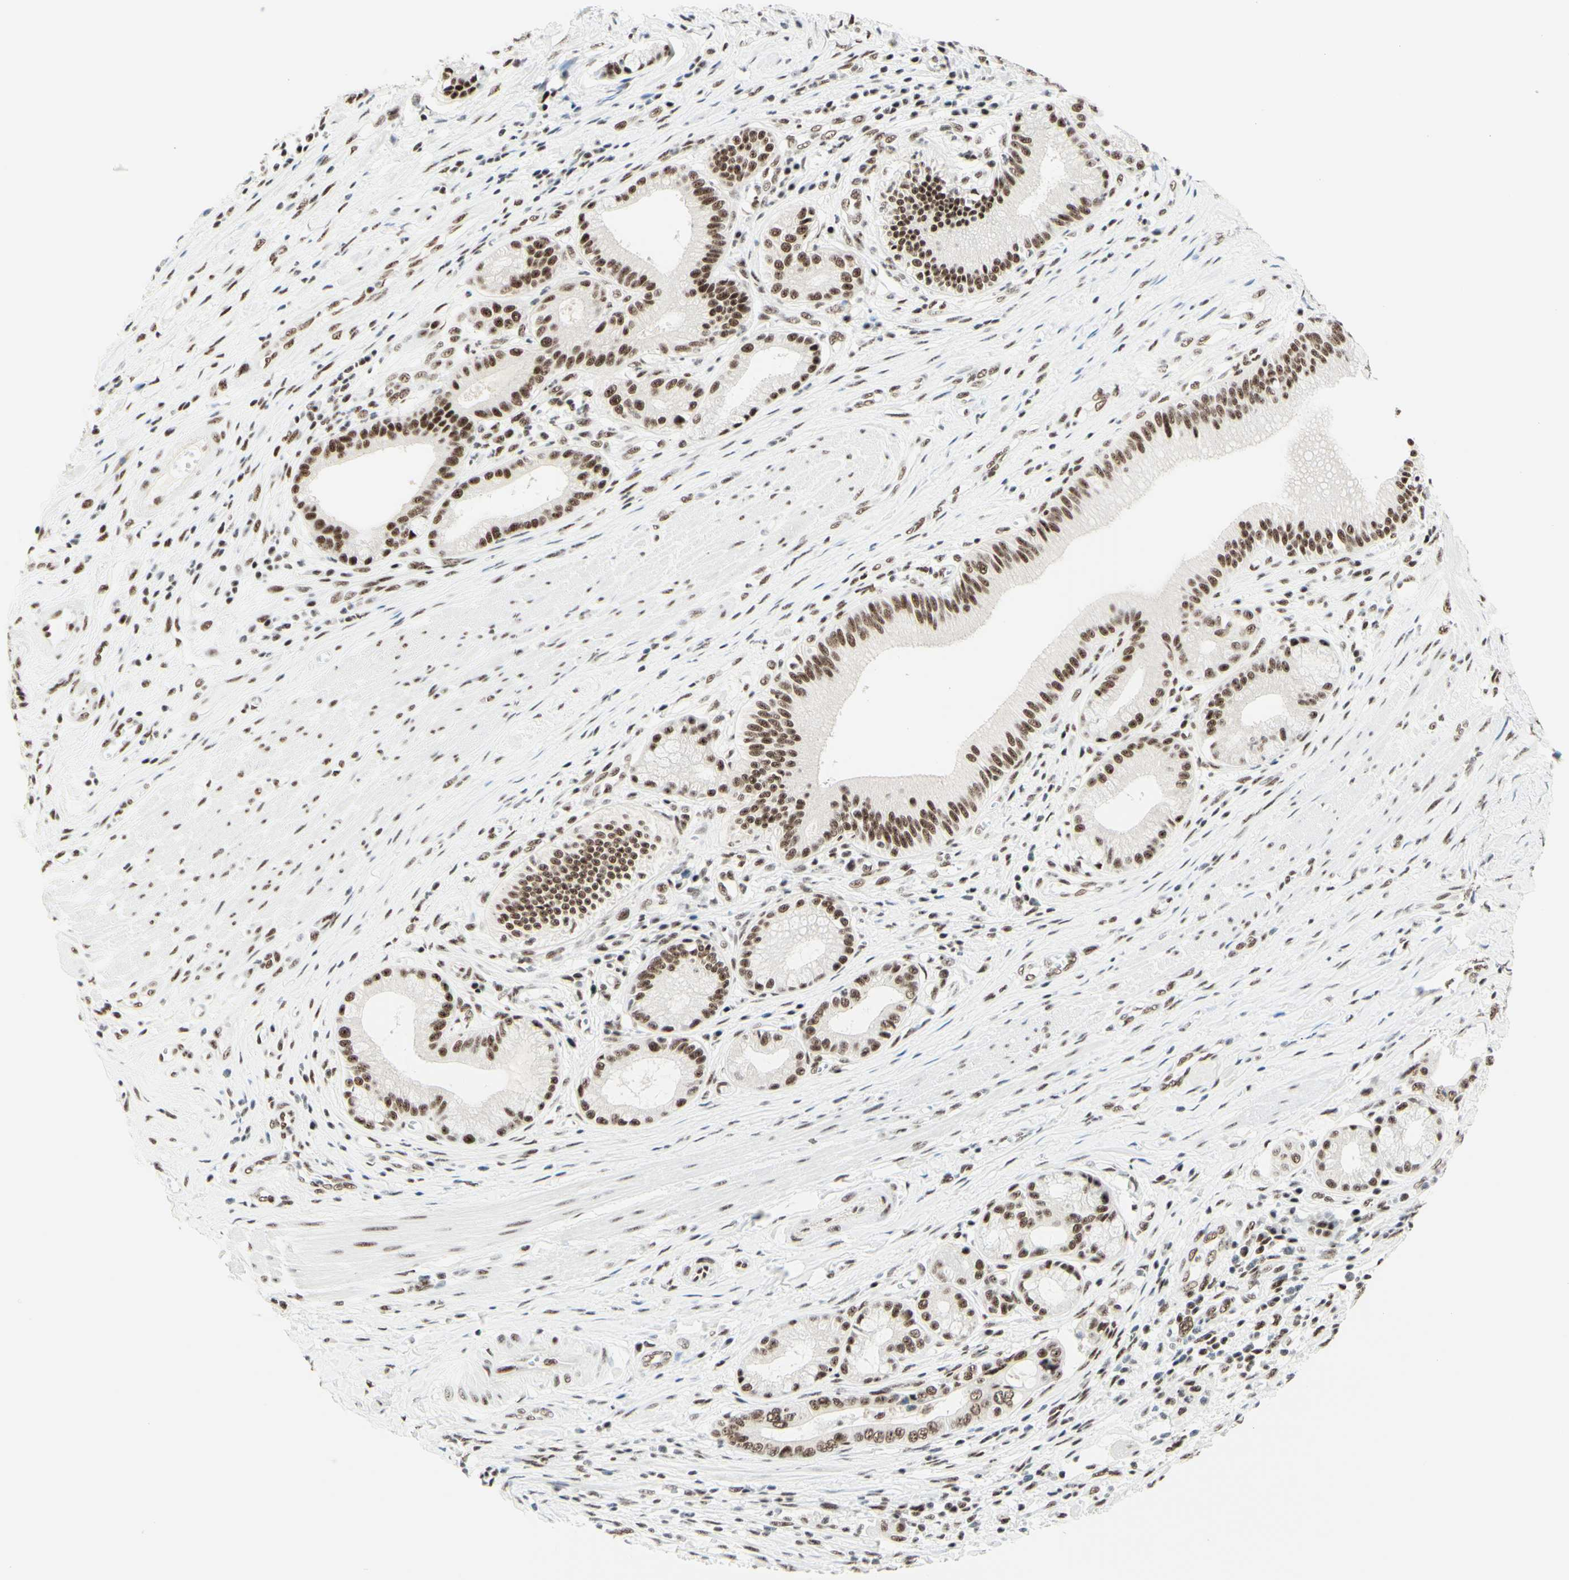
{"staining": {"intensity": "strong", "quantity": "25%-75%", "location": "nuclear"}, "tissue": "pancreatic cancer", "cell_type": "Tumor cells", "image_type": "cancer", "snomed": [{"axis": "morphology", "description": "Adenocarcinoma, NOS"}, {"axis": "topography", "description": "Pancreas"}], "caption": "A high amount of strong nuclear positivity is present in about 25%-75% of tumor cells in pancreatic cancer tissue.", "gene": "WTAP", "patient": {"sex": "female", "age": 75}}